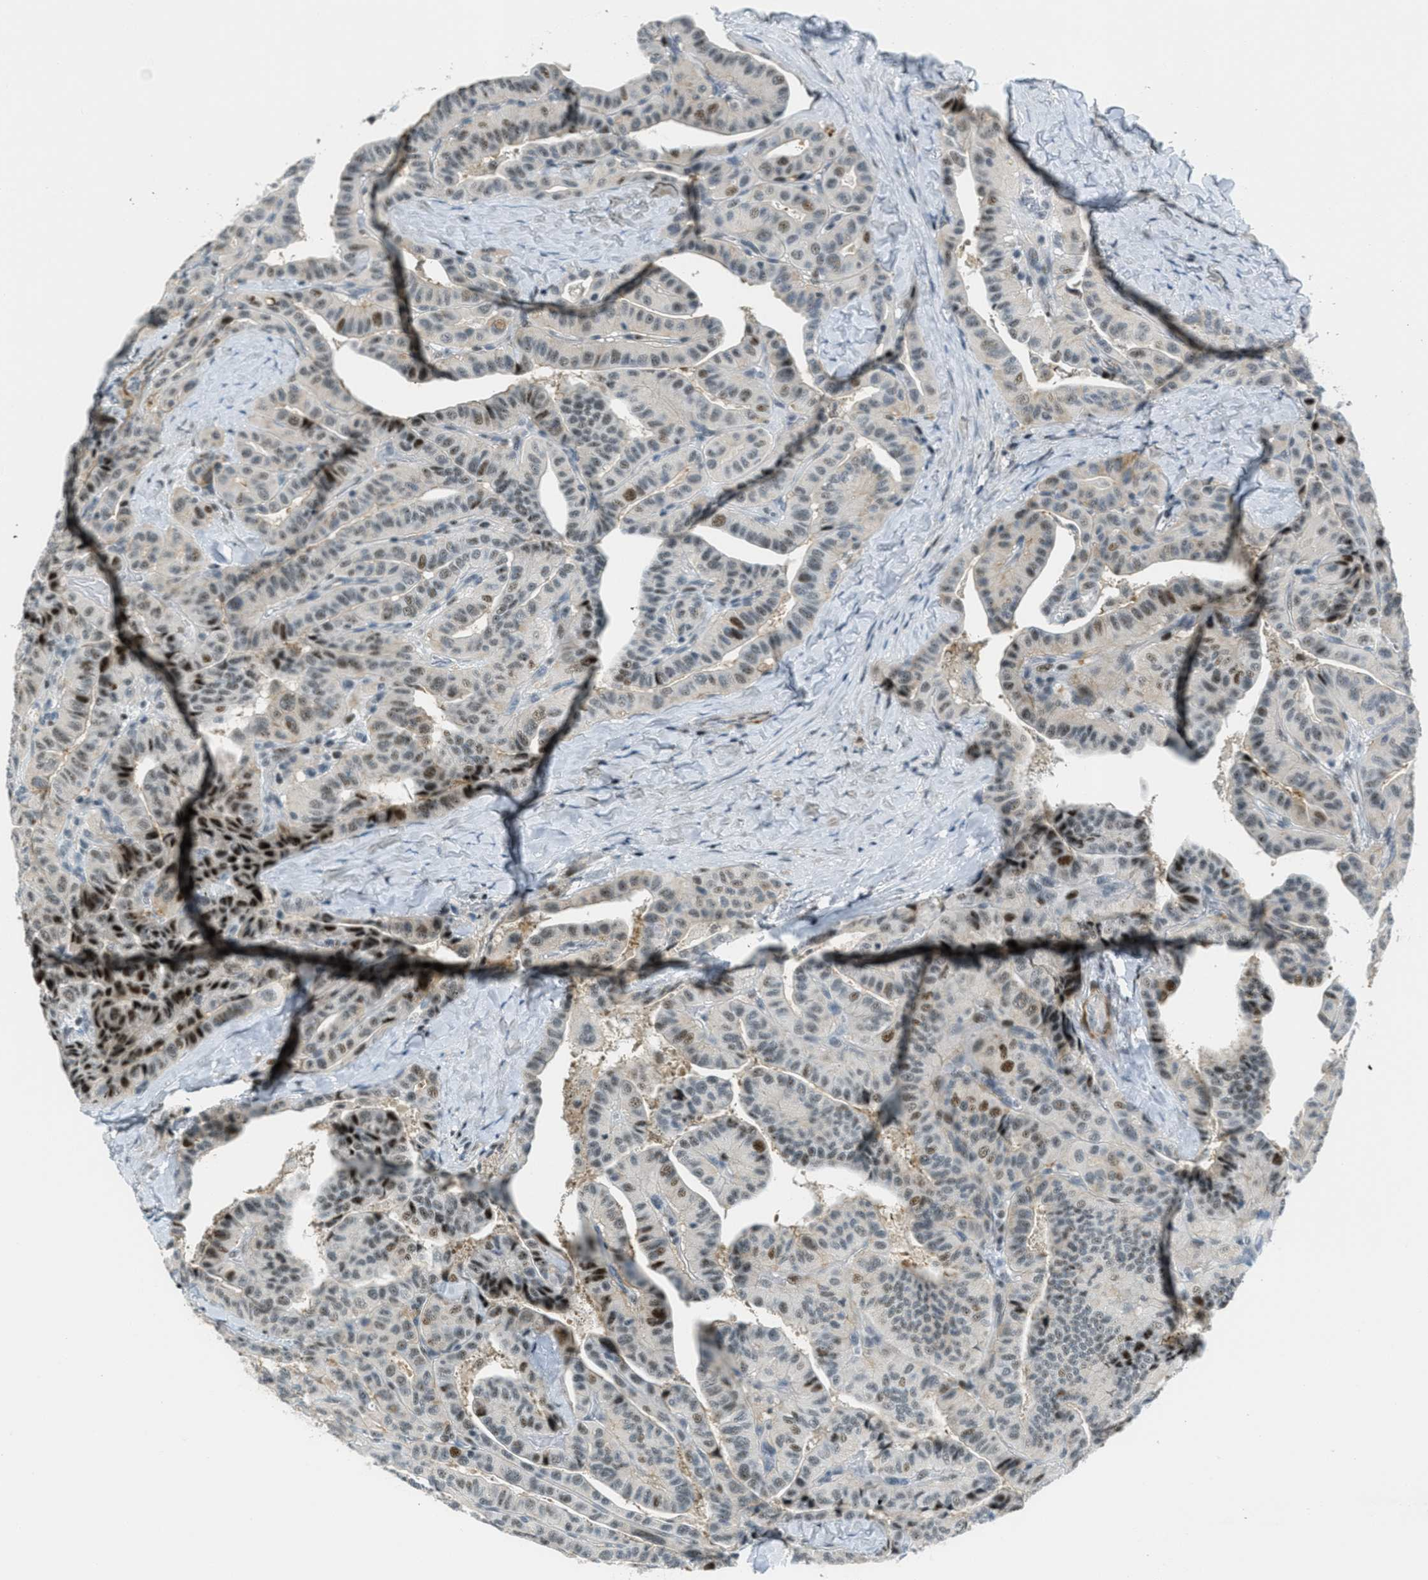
{"staining": {"intensity": "moderate", "quantity": "<25%", "location": "nuclear"}, "tissue": "thyroid cancer", "cell_type": "Tumor cells", "image_type": "cancer", "snomed": [{"axis": "morphology", "description": "Papillary adenocarcinoma, NOS"}, {"axis": "topography", "description": "Thyroid gland"}], "caption": "Protein staining by IHC demonstrates moderate nuclear staining in about <25% of tumor cells in thyroid cancer.", "gene": "ZDHHC23", "patient": {"sex": "male", "age": 77}}